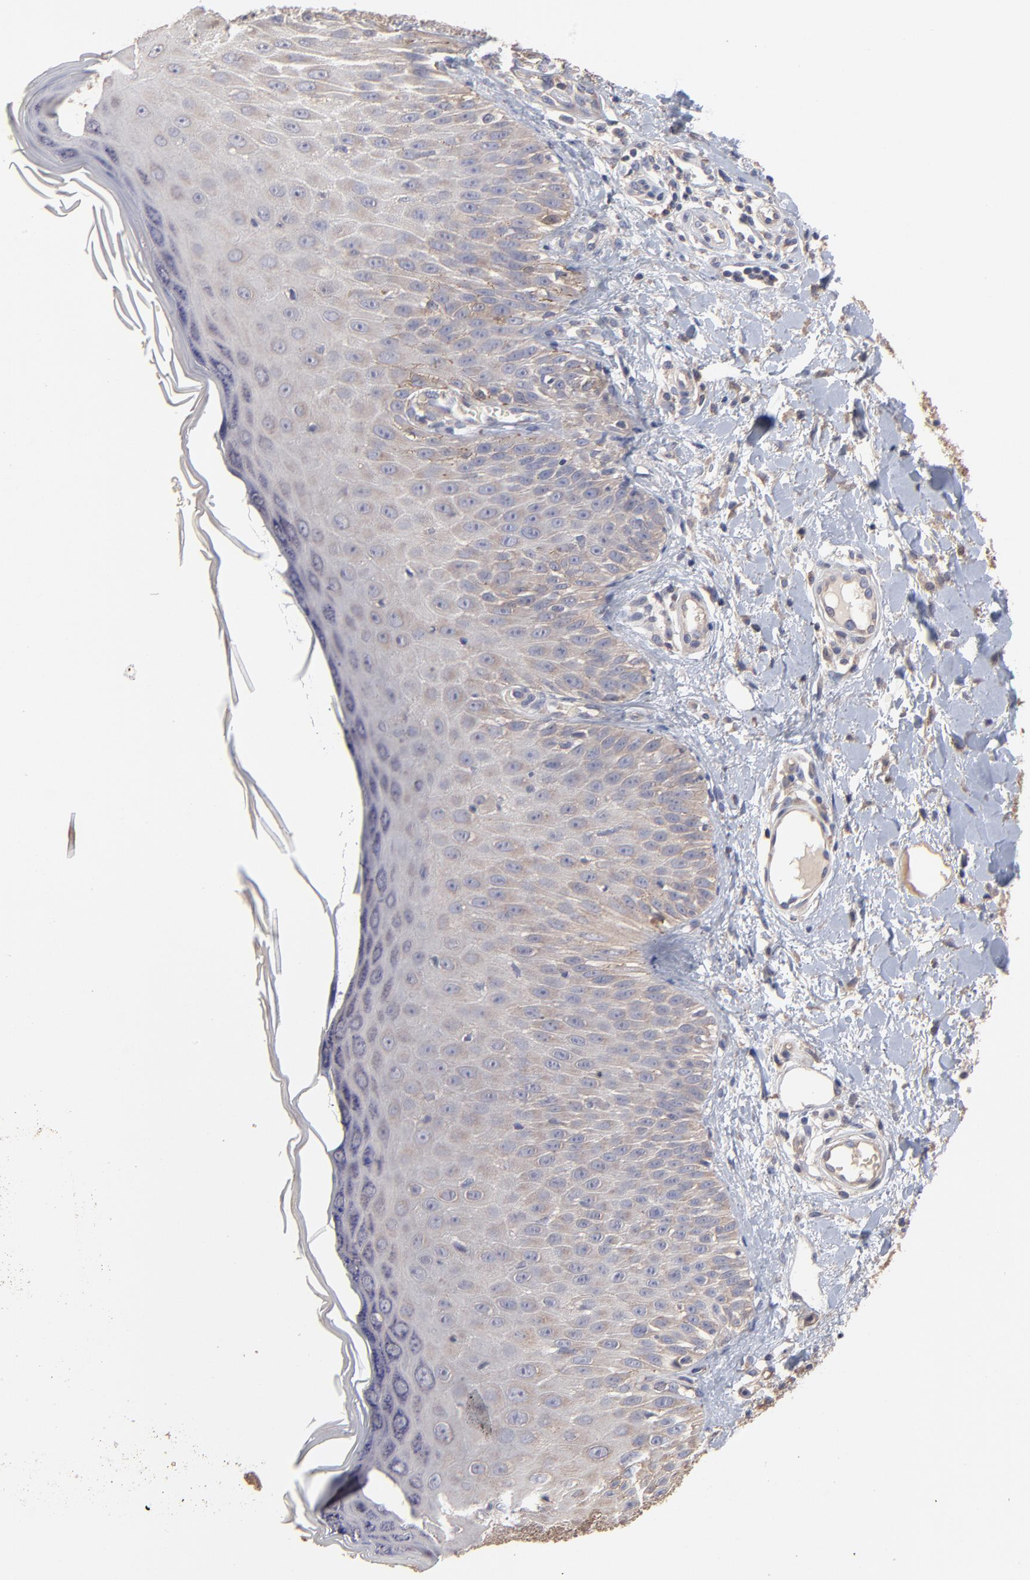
{"staining": {"intensity": "weak", "quantity": ">75%", "location": "cytoplasmic/membranous"}, "tissue": "skin cancer", "cell_type": "Tumor cells", "image_type": "cancer", "snomed": [{"axis": "morphology", "description": "Squamous cell carcinoma, NOS"}, {"axis": "topography", "description": "Skin"}], "caption": "Immunohistochemistry photomicrograph of neoplastic tissue: skin cancer (squamous cell carcinoma) stained using immunohistochemistry reveals low levels of weak protein expression localized specifically in the cytoplasmic/membranous of tumor cells, appearing as a cytoplasmic/membranous brown color.", "gene": "TANGO2", "patient": {"sex": "male", "age": 24}}